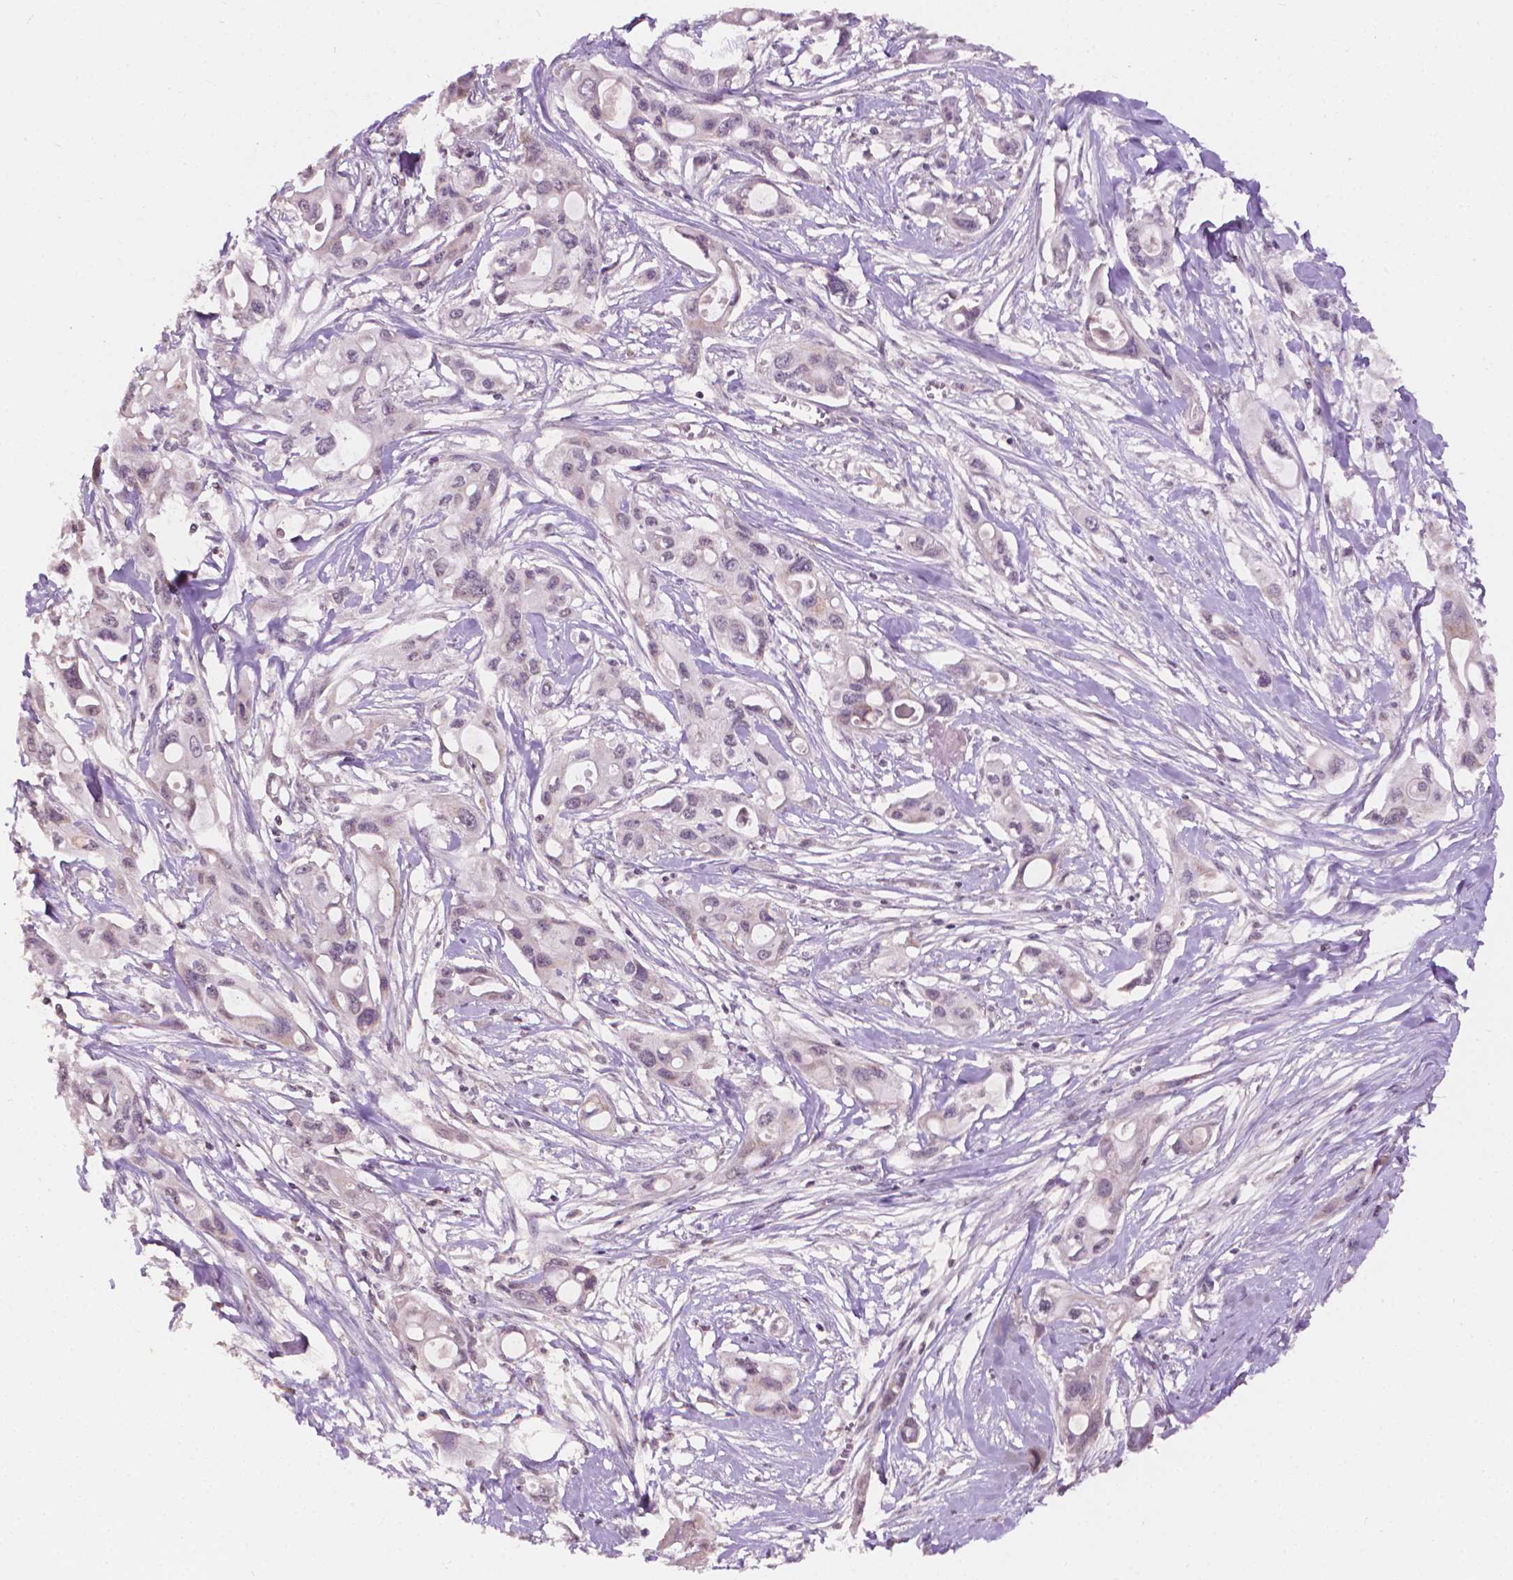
{"staining": {"intensity": "negative", "quantity": "none", "location": "none"}, "tissue": "pancreatic cancer", "cell_type": "Tumor cells", "image_type": "cancer", "snomed": [{"axis": "morphology", "description": "Adenocarcinoma, NOS"}, {"axis": "topography", "description": "Pancreas"}], "caption": "An immunohistochemistry histopathology image of pancreatic cancer is shown. There is no staining in tumor cells of pancreatic cancer.", "gene": "NOS1AP", "patient": {"sex": "male", "age": 60}}